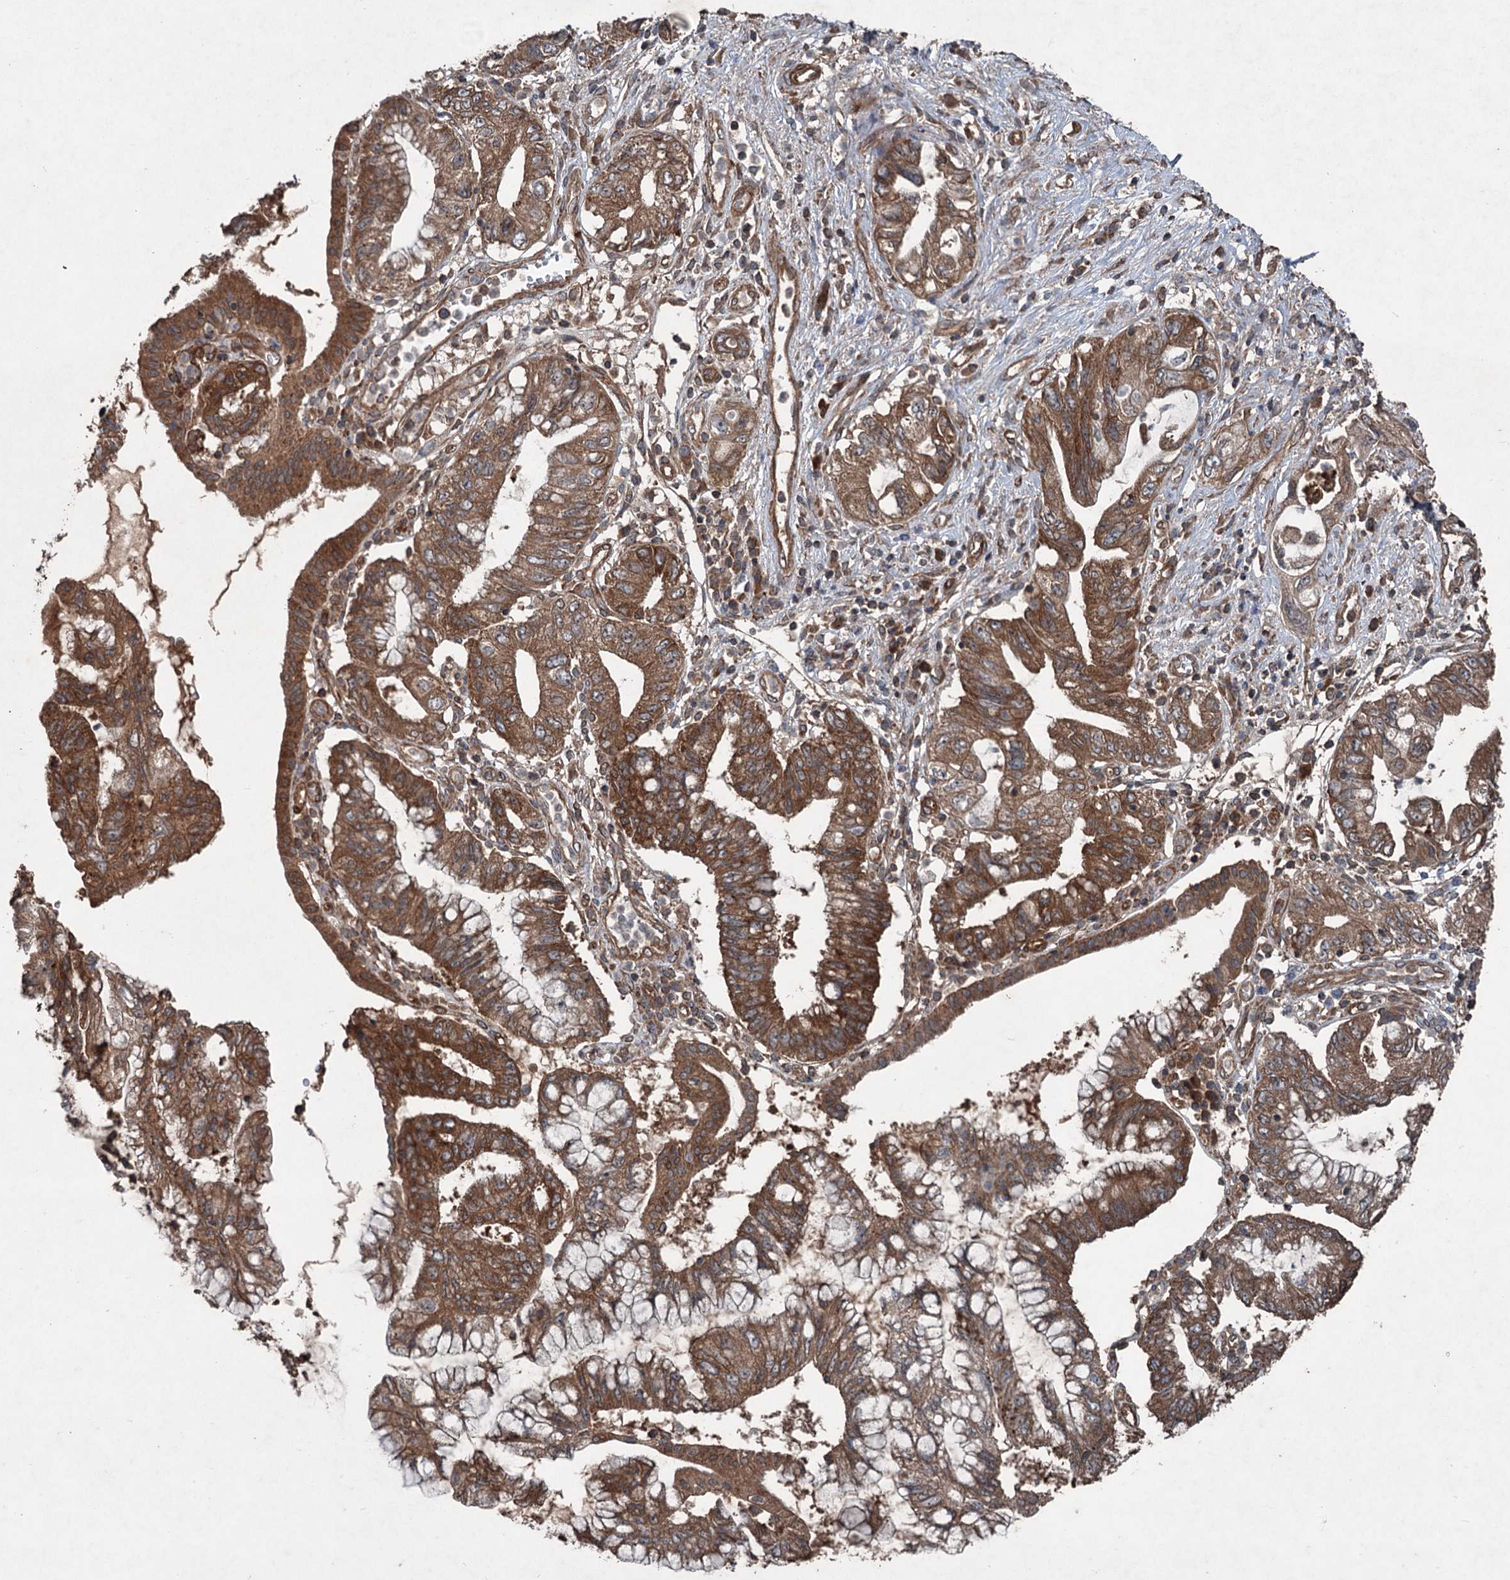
{"staining": {"intensity": "strong", "quantity": ">75%", "location": "cytoplasmic/membranous"}, "tissue": "pancreatic cancer", "cell_type": "Tumor cells", "image_type": "cancer", "snomed": [{"axis": "morphology", "description": "Adenocarcinoma, NOS"}, {"axis": "topography", "description": "Pancreas"}], "caption": "Tumor cells show strong cytoplasmic/membranous staining in about >75% of cells in pancreatic cancer (adenocarcinoma).", "gene": "RNF214", "patient": {"sex": "female", "age": 73}}